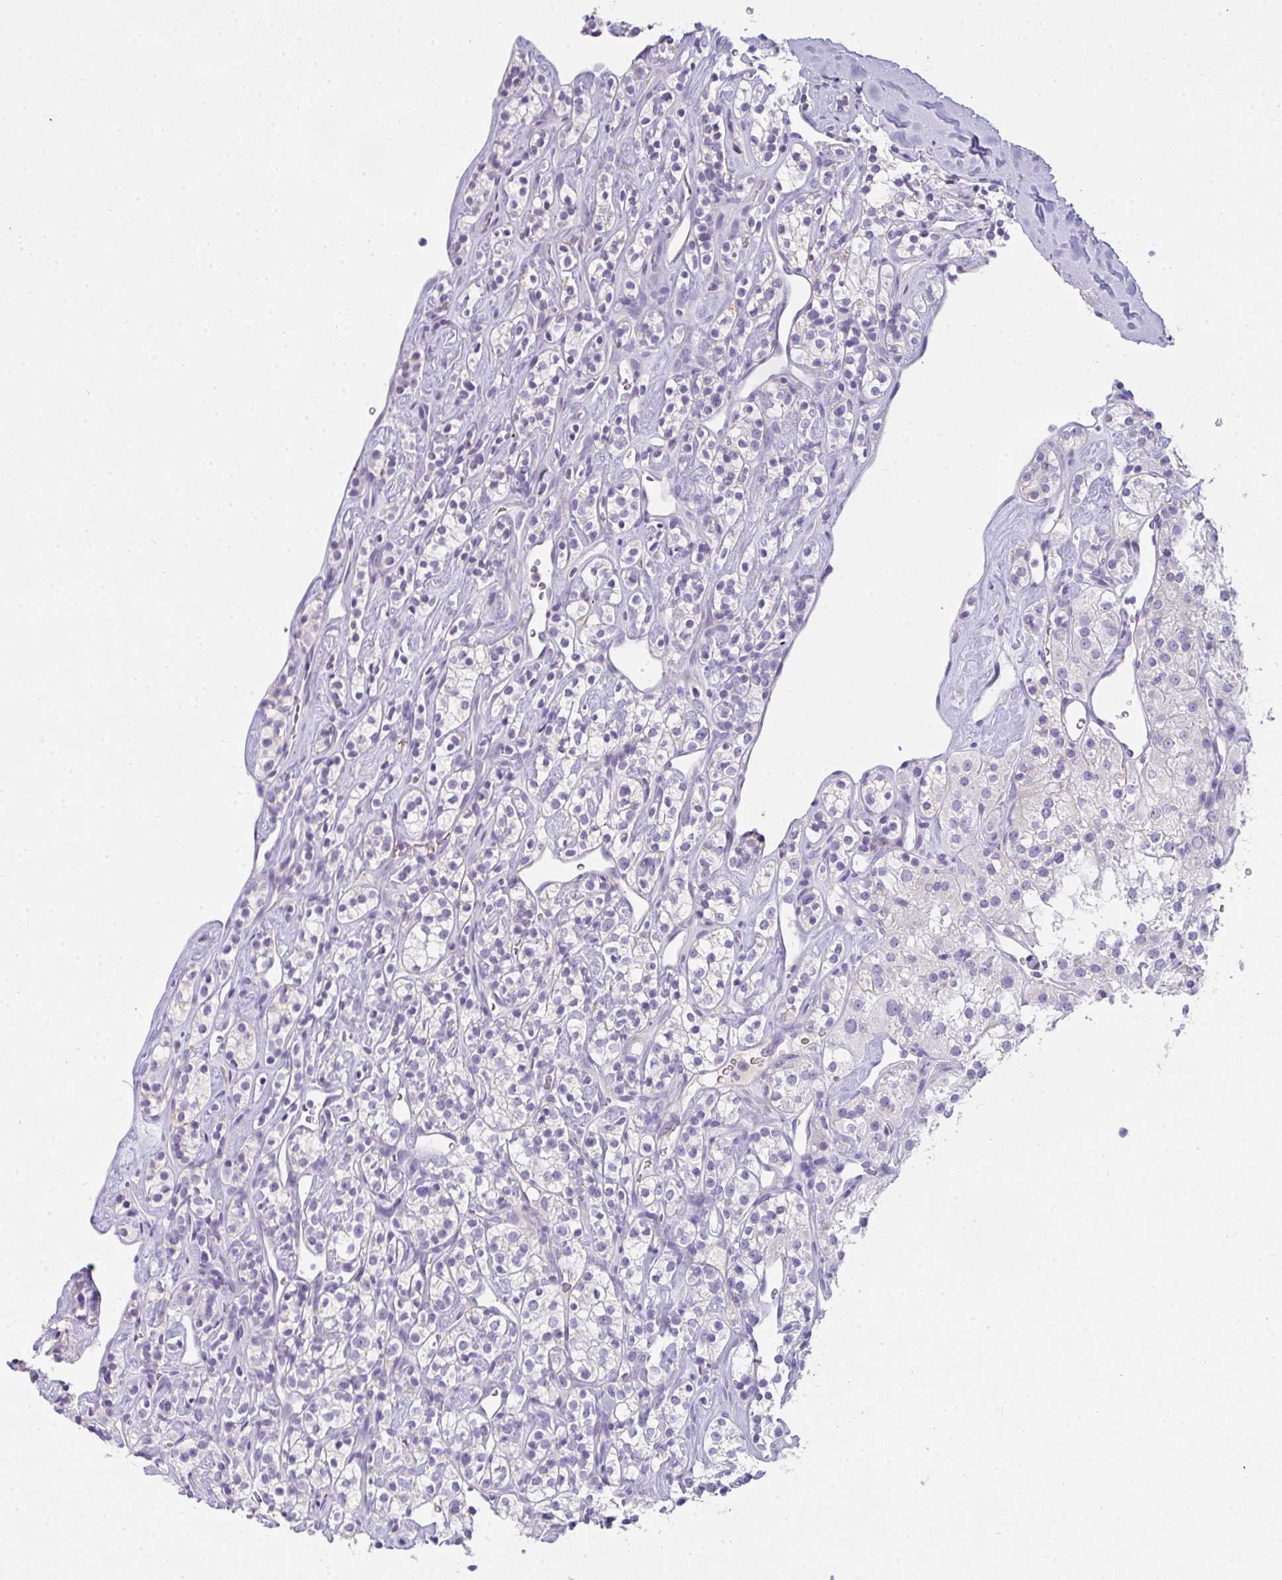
{"staining": {"intensity": "negative", "quantity": "none", "location": "none"}, "tissue": "renal cancer", "cell_type": "Tumor cells", "image_type": "cancer", "snomed": [{"axis": "morphology", "description": "Adenocarcinoma, NOS"}, {"axis": "topography", "description": "Kidney"}], "caption": "Human renal cancer stained for a protein using immunohistochemistry reveals no expression in tumor cells.", "gene": "COX7B", "patient": {"sex": "male", "age": 77}}